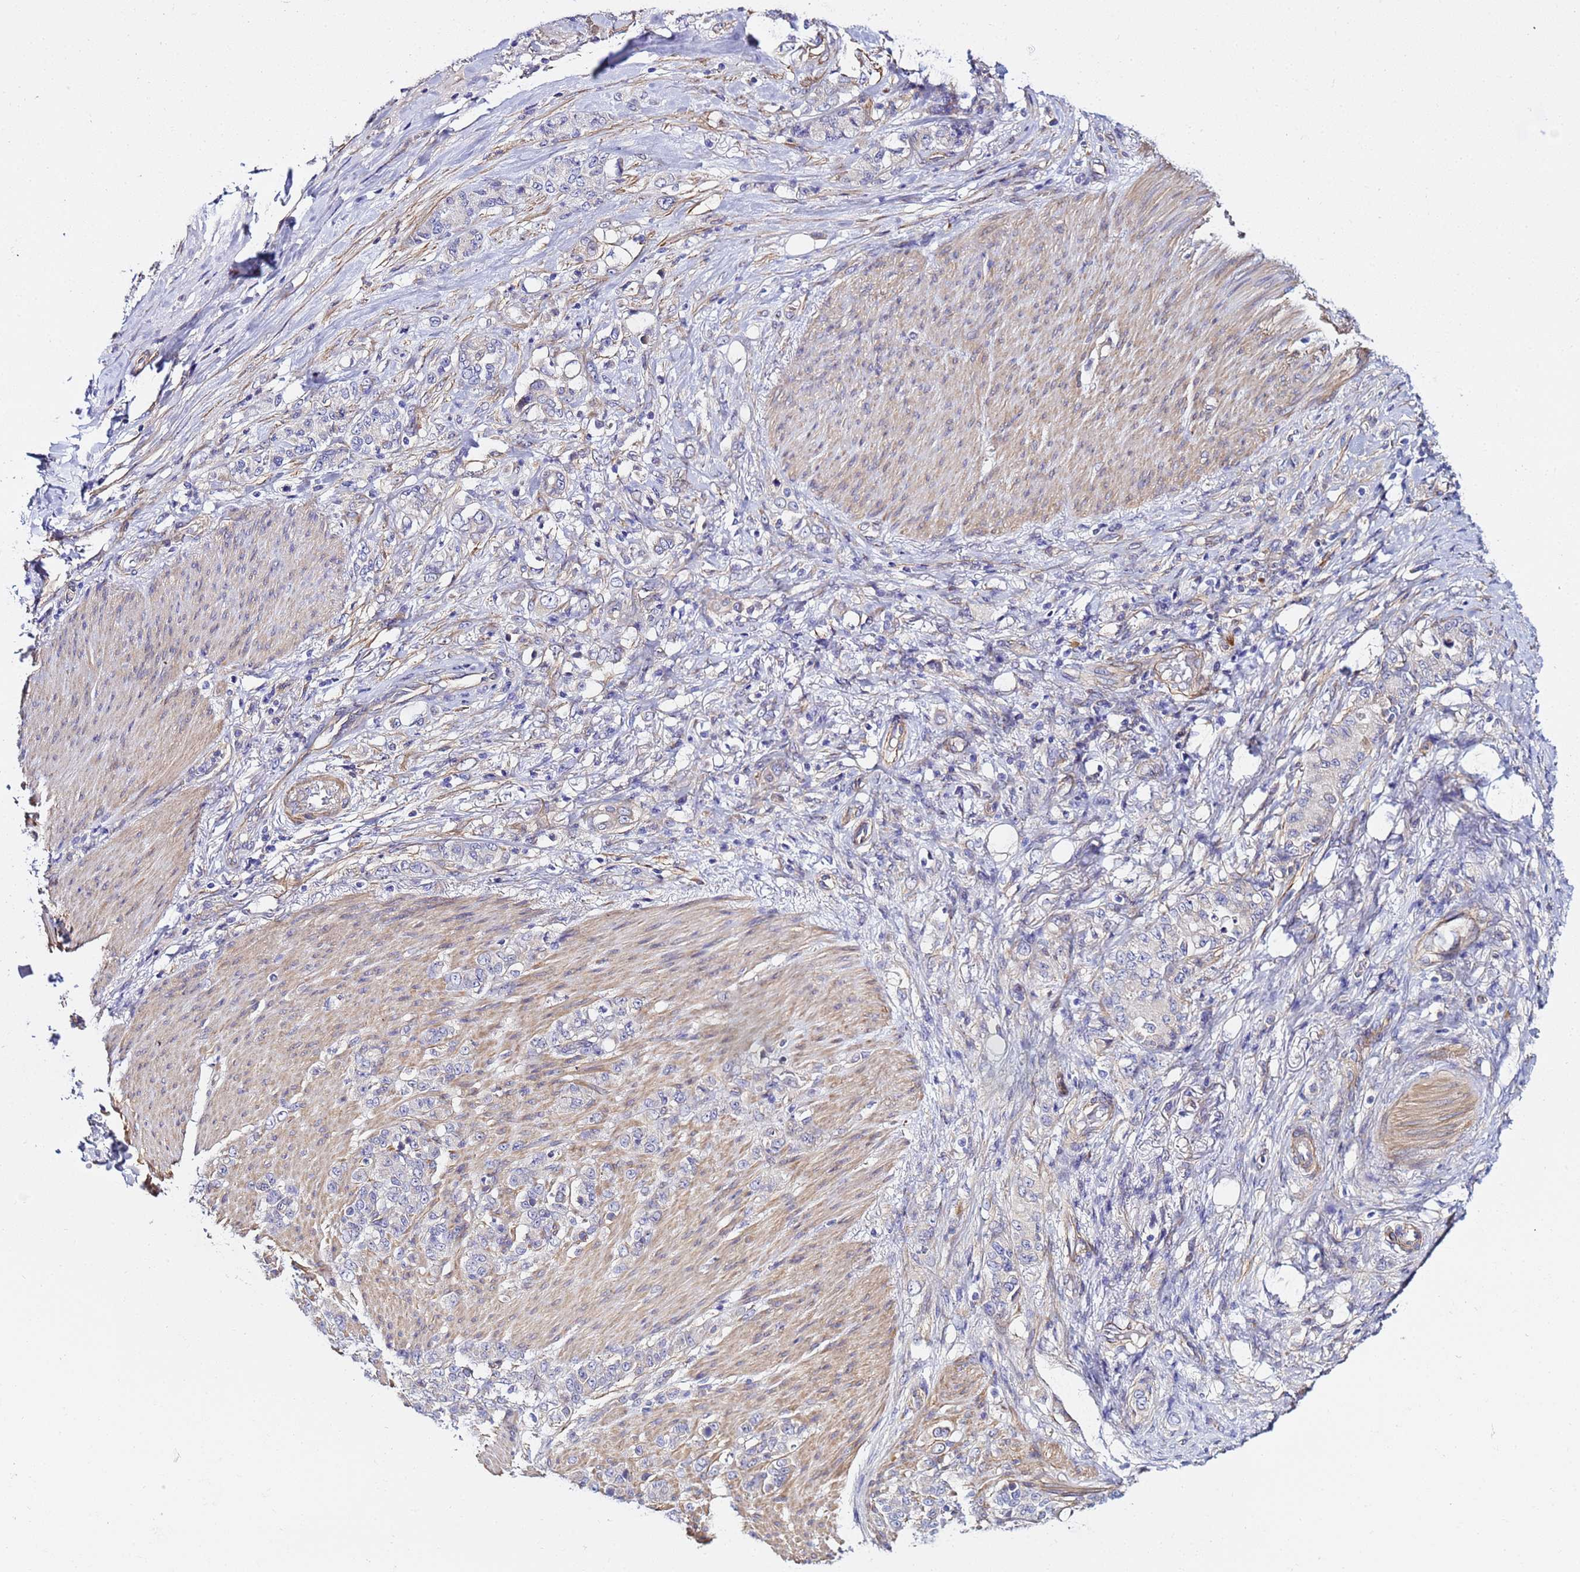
{"staining": {"intensity": "negative", "quantity": "none", "location": "none"}, "tissue": "stomach cancer", "cell_type": "Tumor cells", "image_type": "cancer", "snomed": [{"axis": "morphology", "description": "Adenocarcinoma, NOS"}, {"axis": "topography", "description": "Stomach"}], "caption": "Immunohistochemistry image of human stomach adenocarcinoma stained for a protein (brown), which exhibits no positivity in tumor cells. (DAB immunohistochemistry visualized using brightfield microscopy, high magnification).", "gene": "JRKL", "patient": {"sex": "female", "age": 79}}